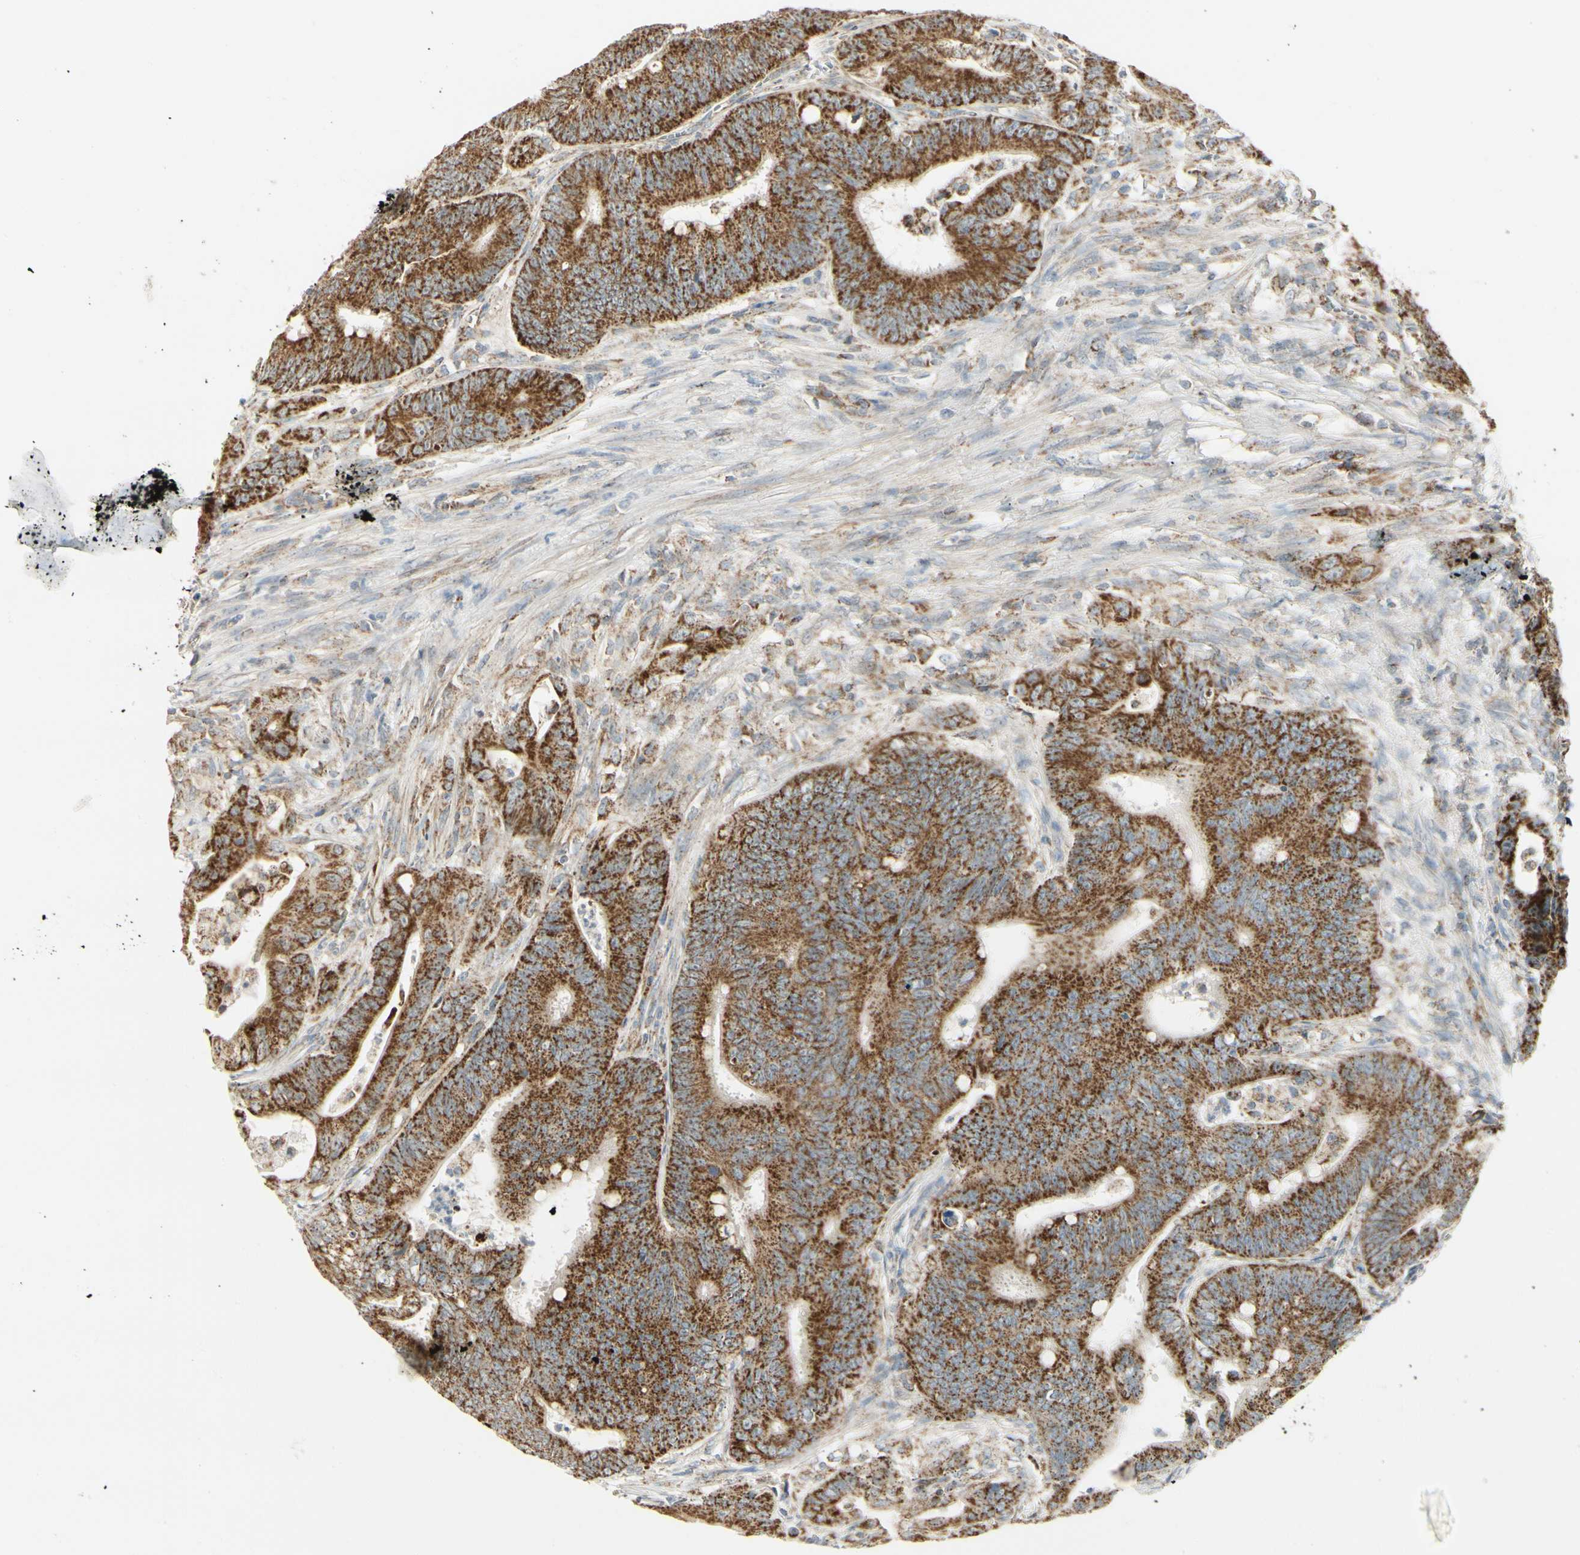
{"staining": {"intensity": "strong", "quantity": ">75%", "location": "cytoplasmic/membranous"}, "tissue": "colorectal cancer", "cell_type": "Tumor cells", "image_type": "cancer", "snomed": [{"axis": "morphology", "description": "Adenocarcinoma, NOS"}, {"axis": "topography", "description": "Colon"}], "caption": "Strong cytoplasmic/membranous expression is present in approximately >75% of tumor cells in adenocarcinoma (colorectal).", "gene": "ANKS6", "patient": {"sex": "male", "age": 45}}